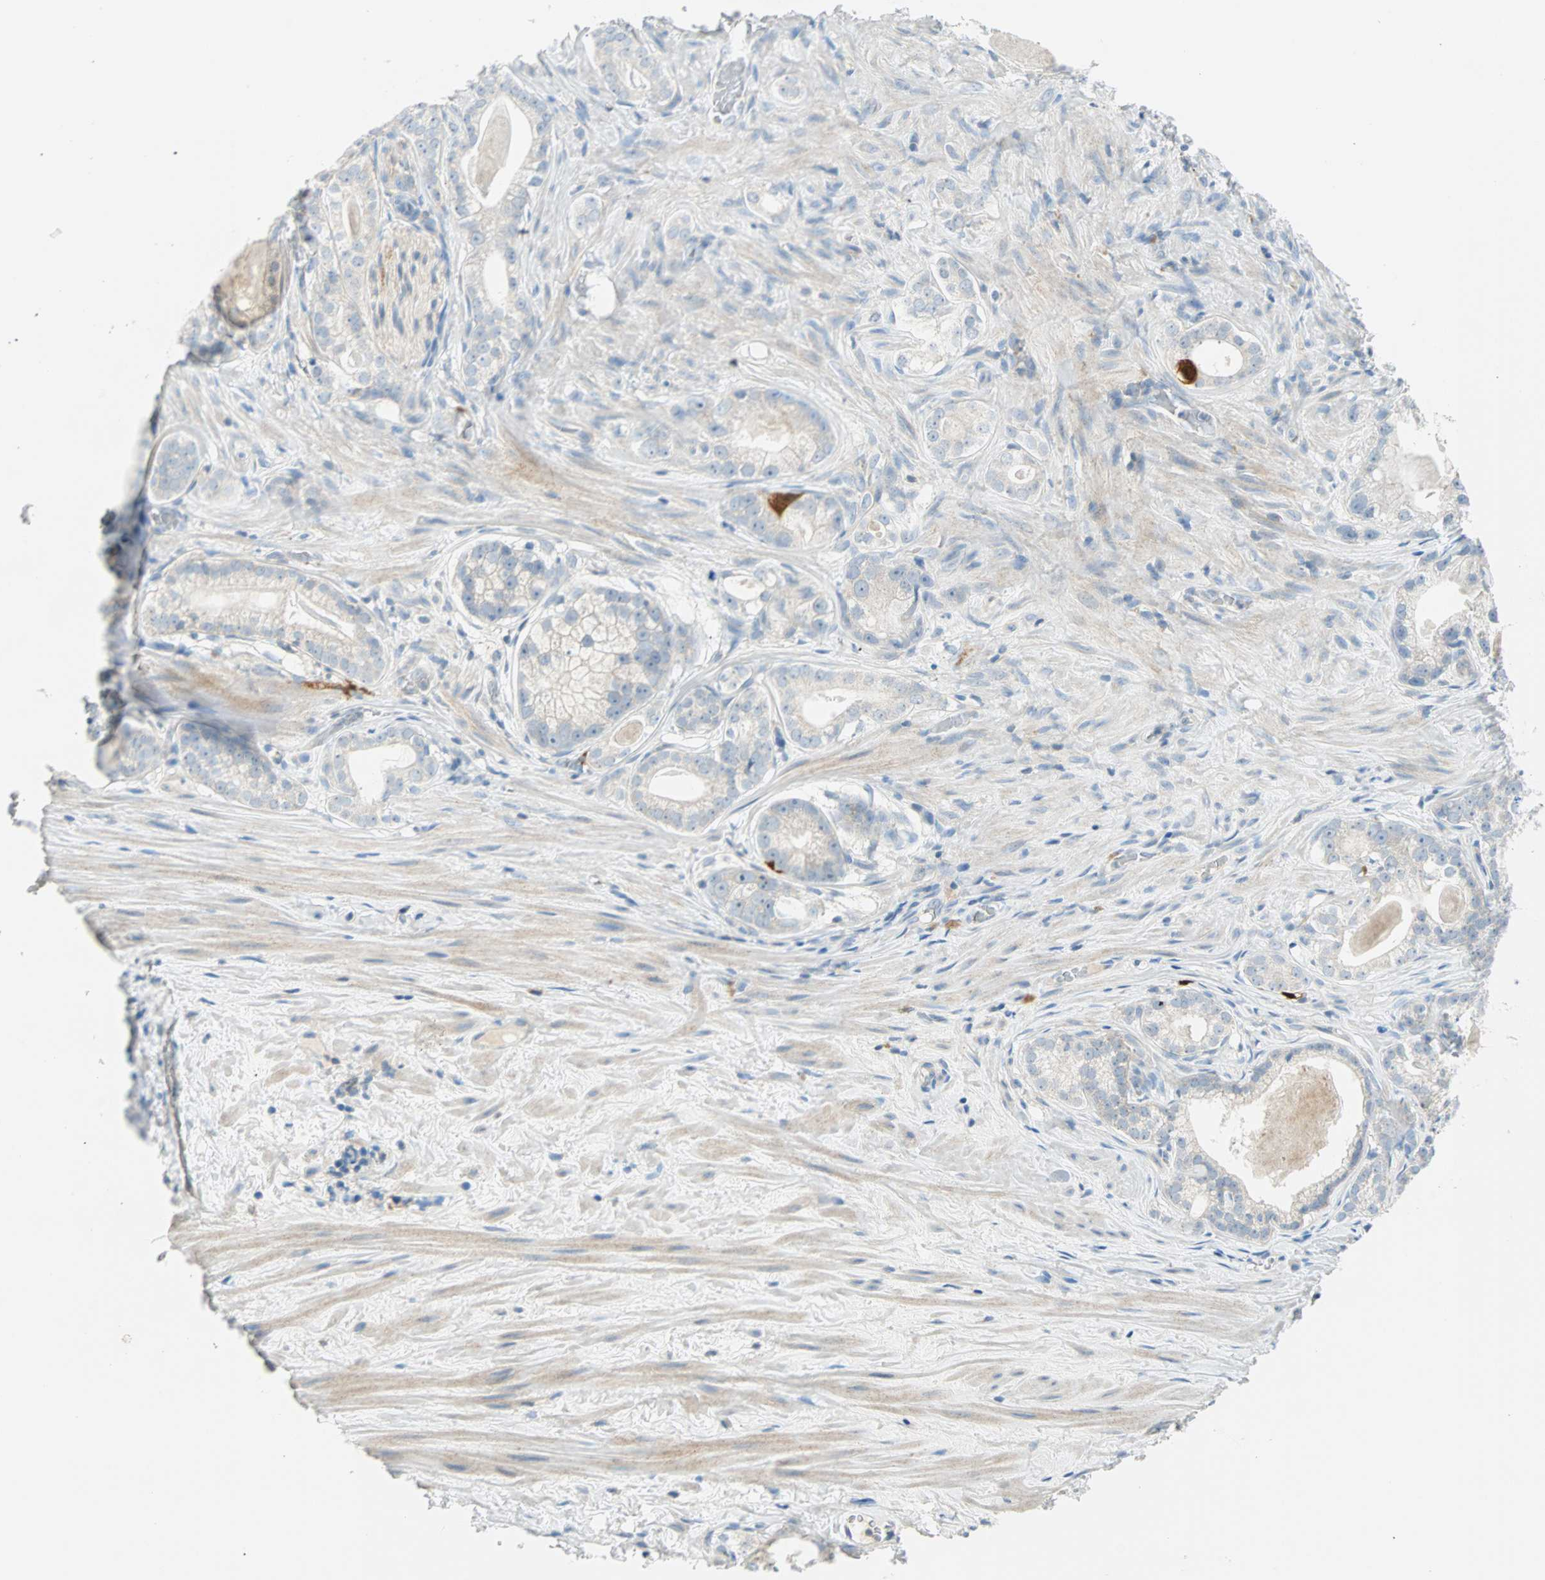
{"staining": {"intensity": "negative", "quantity": "none", "location": "none"}, "tissue": "prostate cancer", "cell_type": "Tumor cells", "image_type": "cancer", "snomed": [{"axis": "morphology", "description": "Adenocarcinoma, Low grade"}, {"axis": "topography", "description": "Prostate"}], "caption": "Tumor cells show no significant expression in prostate cancer (adenocarcinoma (low-grade)).", "gene": "PTTG1", "patient": {"sex": "male", "age": 59}}